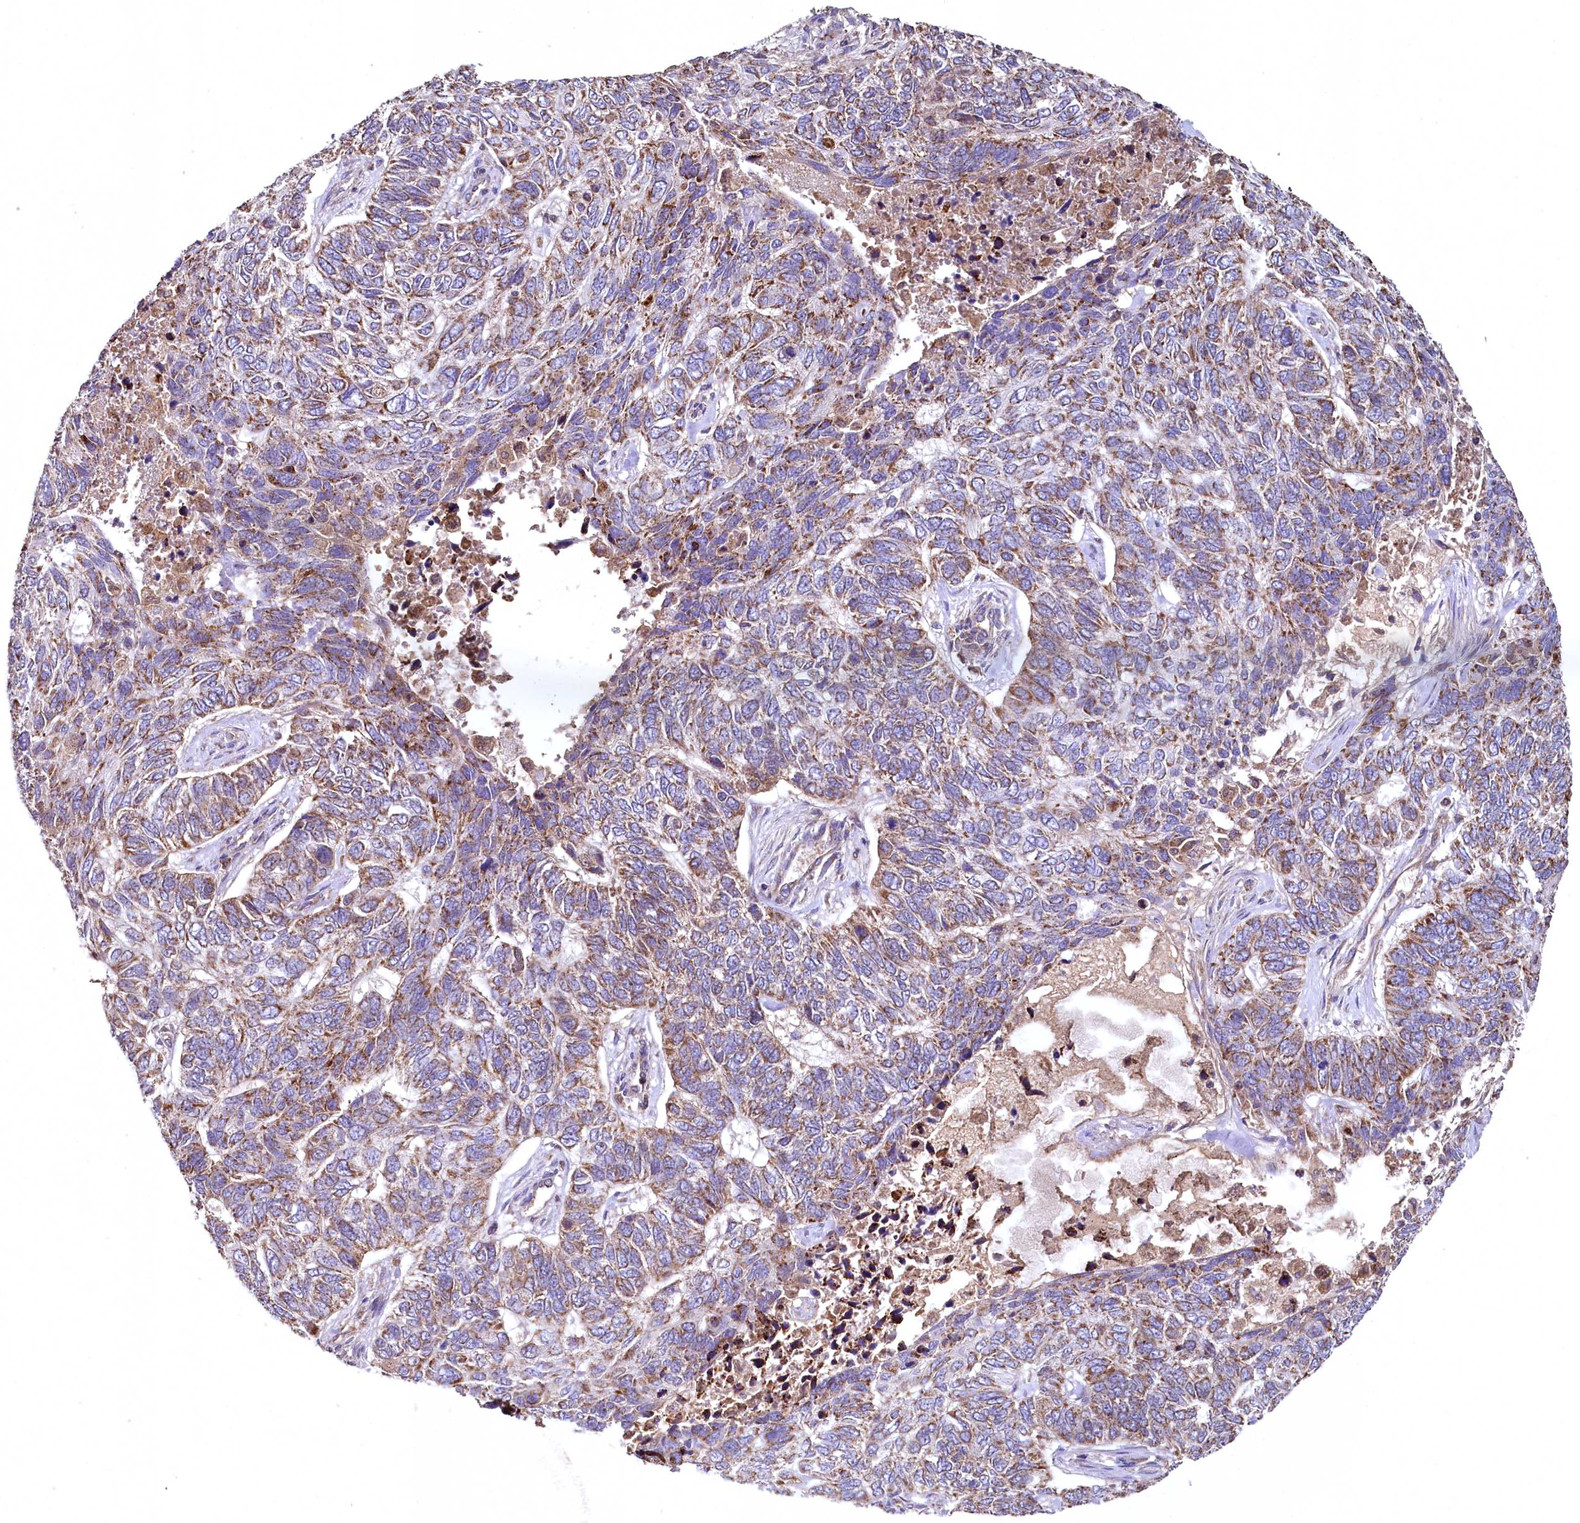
{"staining": {"intensity": "moderate", "quantity": ">75%", "location": "cytoplasmic/membranous"}, "tissue": "skin cancer", "cell_type": "Tumor cells", "image_type": "cancer", "snomed": [{"axis": "morphology", "description": "Basal cell carcinoma"}, {"axis": "topography", "description": "Skin"}], "caption": "Skin cancer (basal cell carcinoma) tissue demonstrates moderate cytoplasmic/membranous expression in approximately >75% of tumor cells", "gene": "METTL4", "patient": {"sex": "female", "age": 65}}